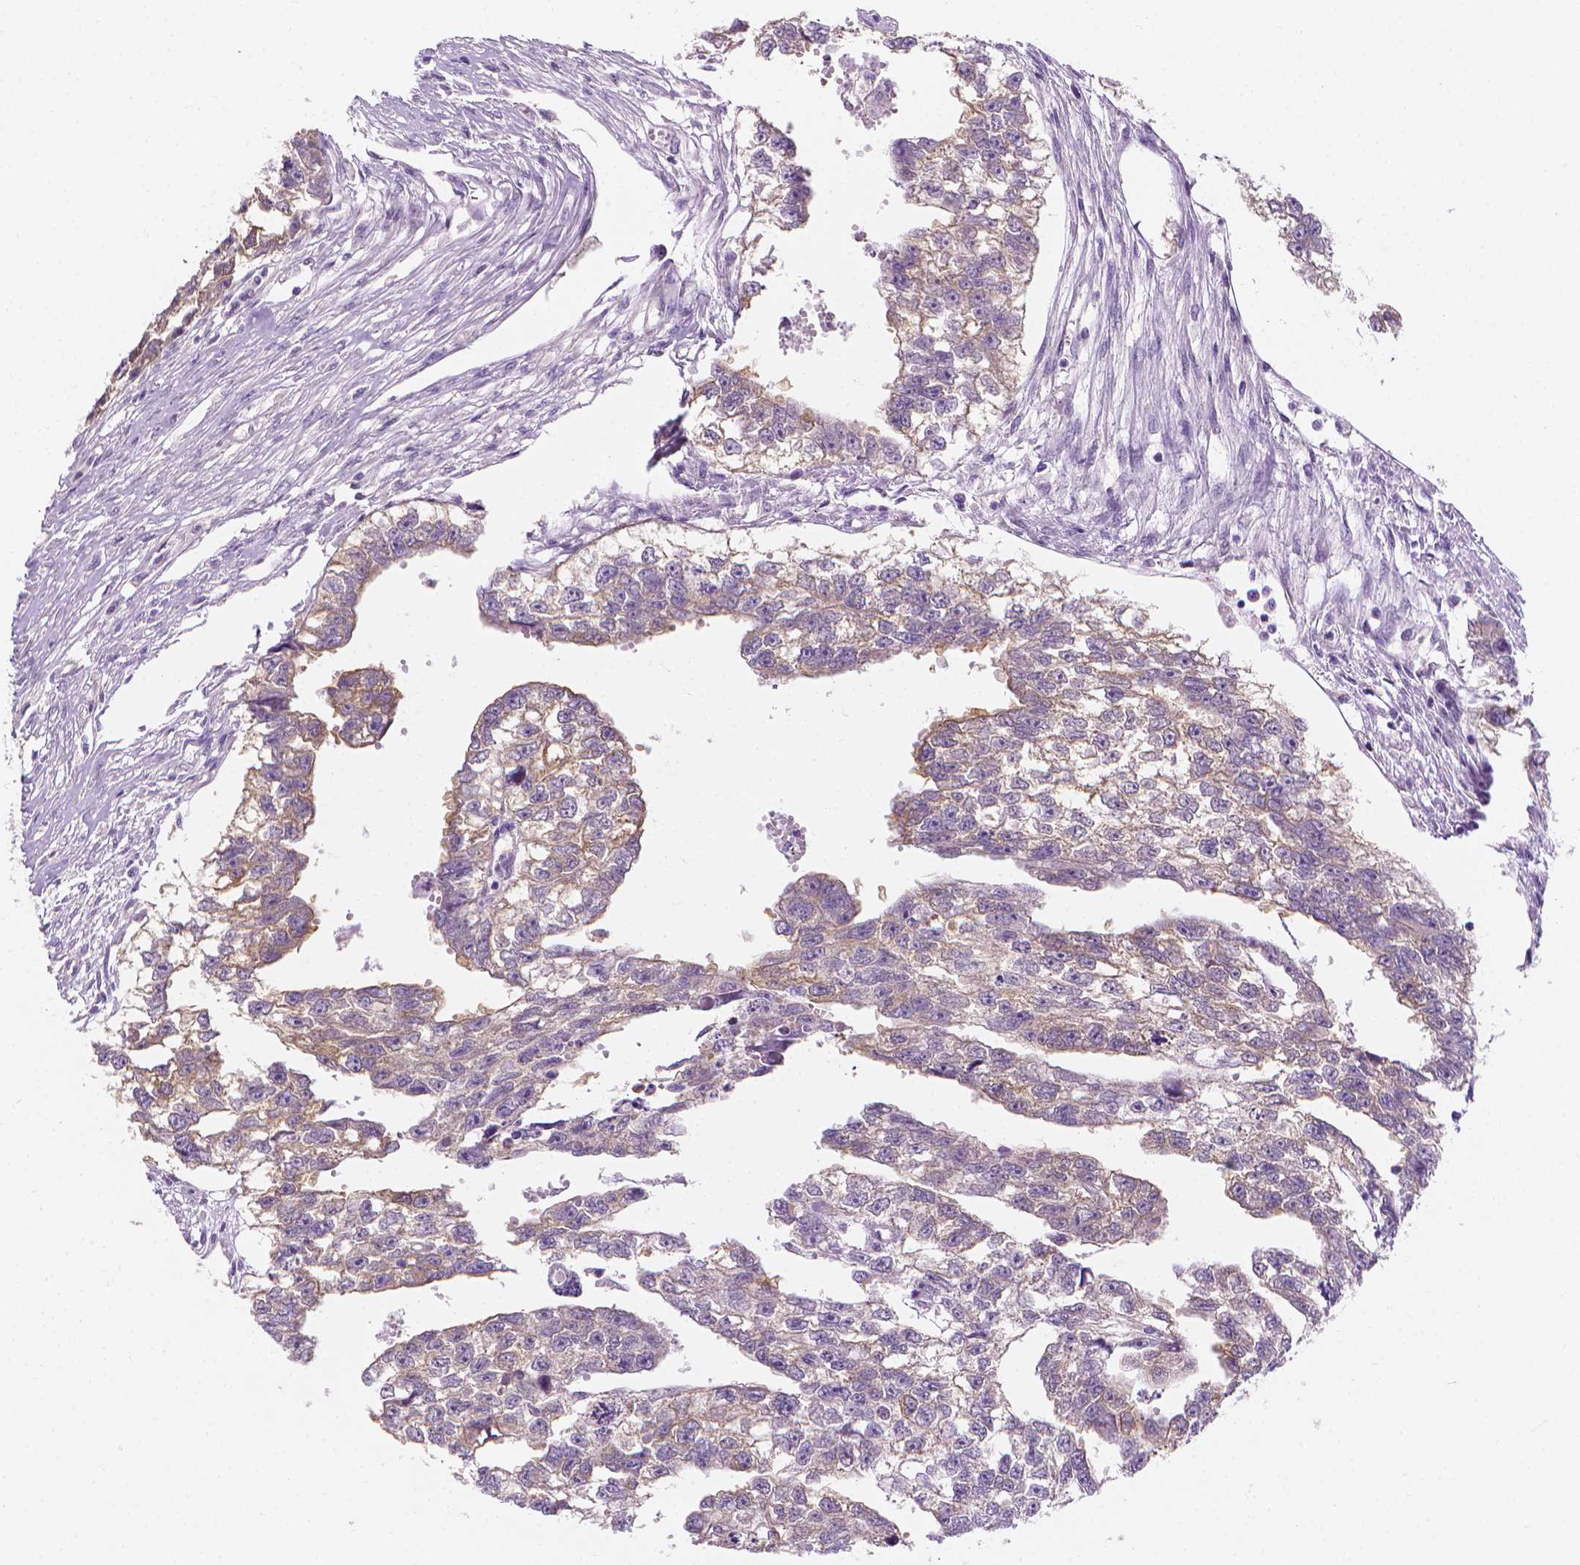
{"staining": {"intensity": "weak", "quantity": "25%-75%", "location": "cytoplasmic/membranous"}, "tissue": "testis cancer", "cell_type": "Tumor cells", "image_type": "cancer", "snomed": [{"axis": "morphology", "description": "Carcinoma, Embryonal, NOS"}, {"axis": "morphology", "description": "Teratoma, malignant, NOS"}, {"axis": "topography", "description": "Testis"}], "caption": "Protein staining displays weak cytoplasmic/membranous staining in approximately 25%-75% of tumor cells in testis cancer (embryonal carcinoma). The protein of interest is stained brown, and the nuclei are stained in blue (DAB IHC with brightfield microscopy, high magnification).", "gene": "FASN", "patient": {"sex": "male", "age": 44}}